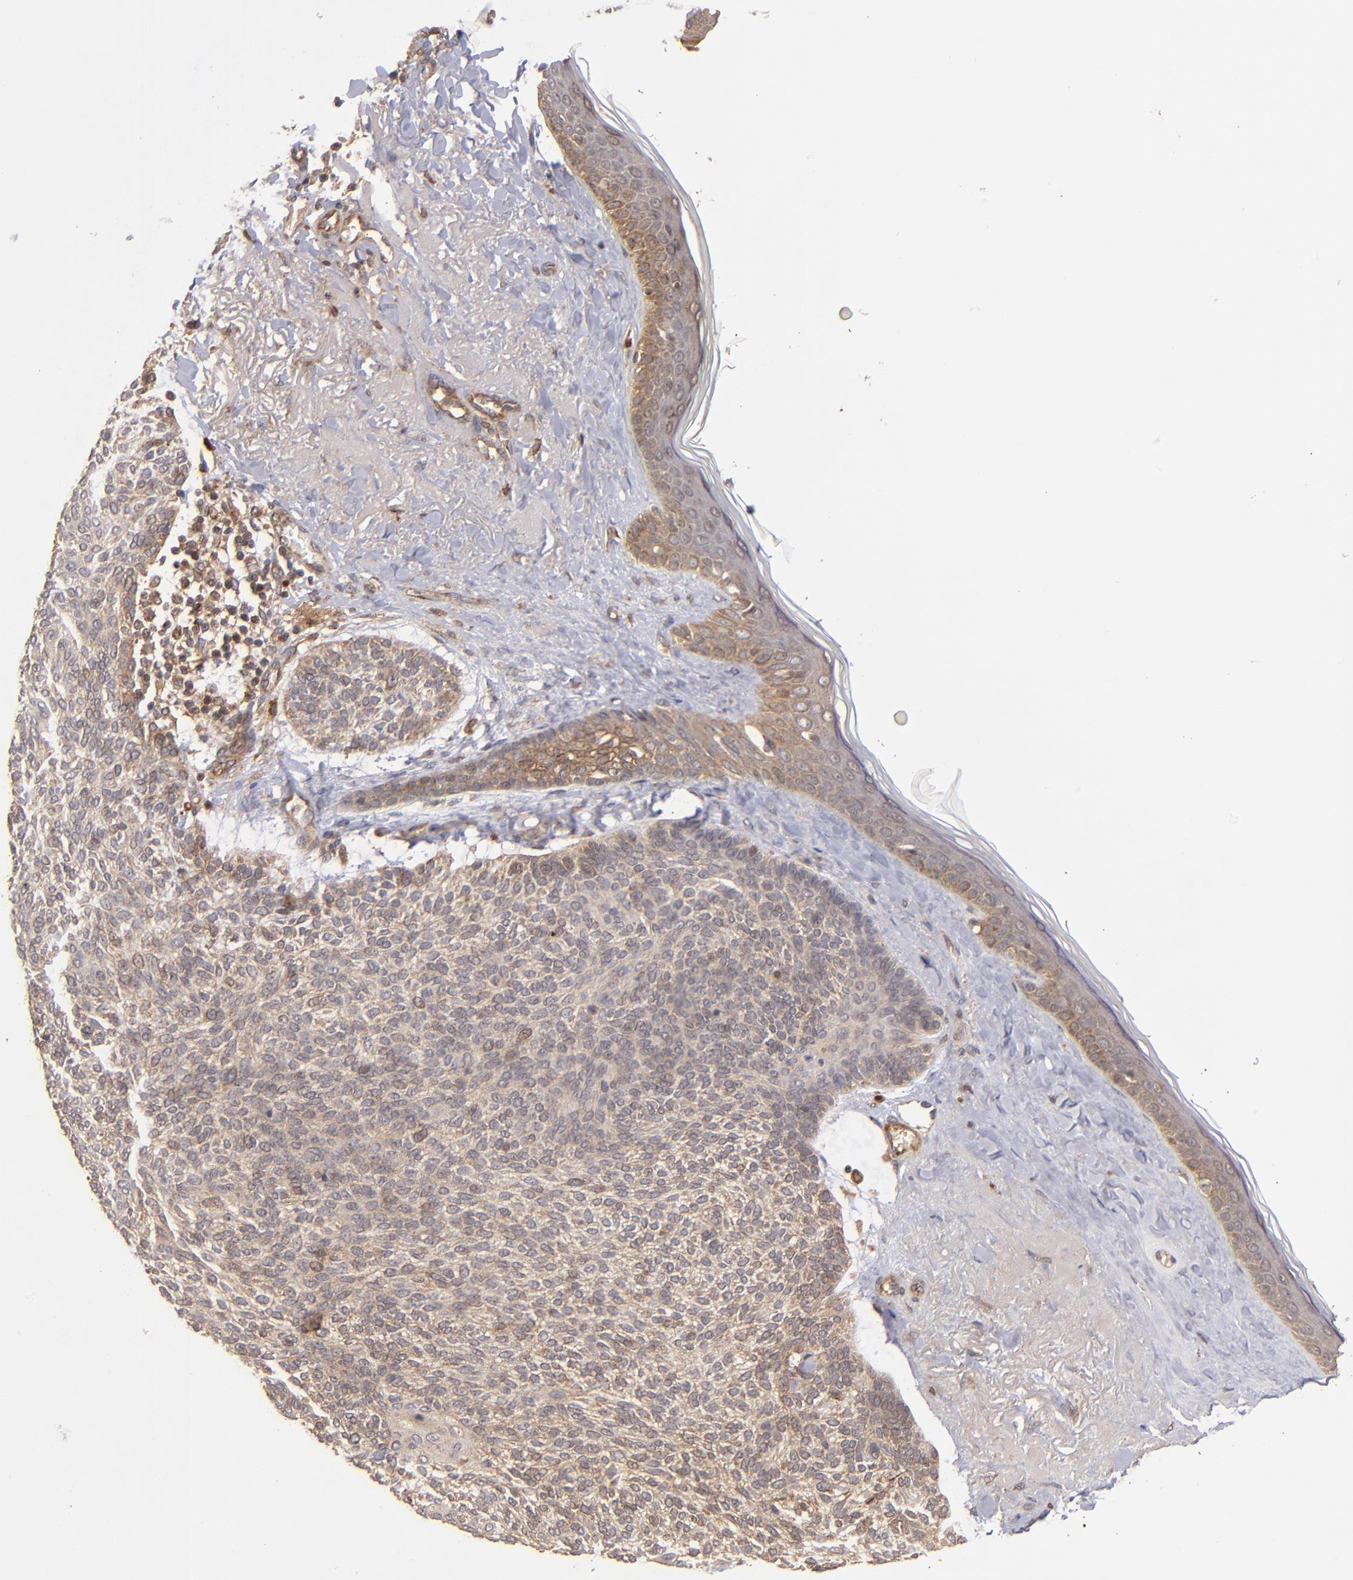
{"staining": {"intensity": "weak", "quantity": ">75%", "location": "cytoplasmic/membranous"}, "tissue": "skin cancer", "cell_type": "Tumor cells", "image_type": "cancer", "snomed": [{"axis": "morphology", "description": "Normal tissue, NOS"}, {"axis": "morphology", "description": "Basal cell carcinoma"}, {"axis": "topography", "description": "Skin"}], "caption": "Weak cytoplasmic/membranous protein expression is seen in approximately >75% of tumor cells in skin cancer (basal cell carcinoma).", "gene": "BDKRB1", "patient": {"sex": "female", "age": 70}}